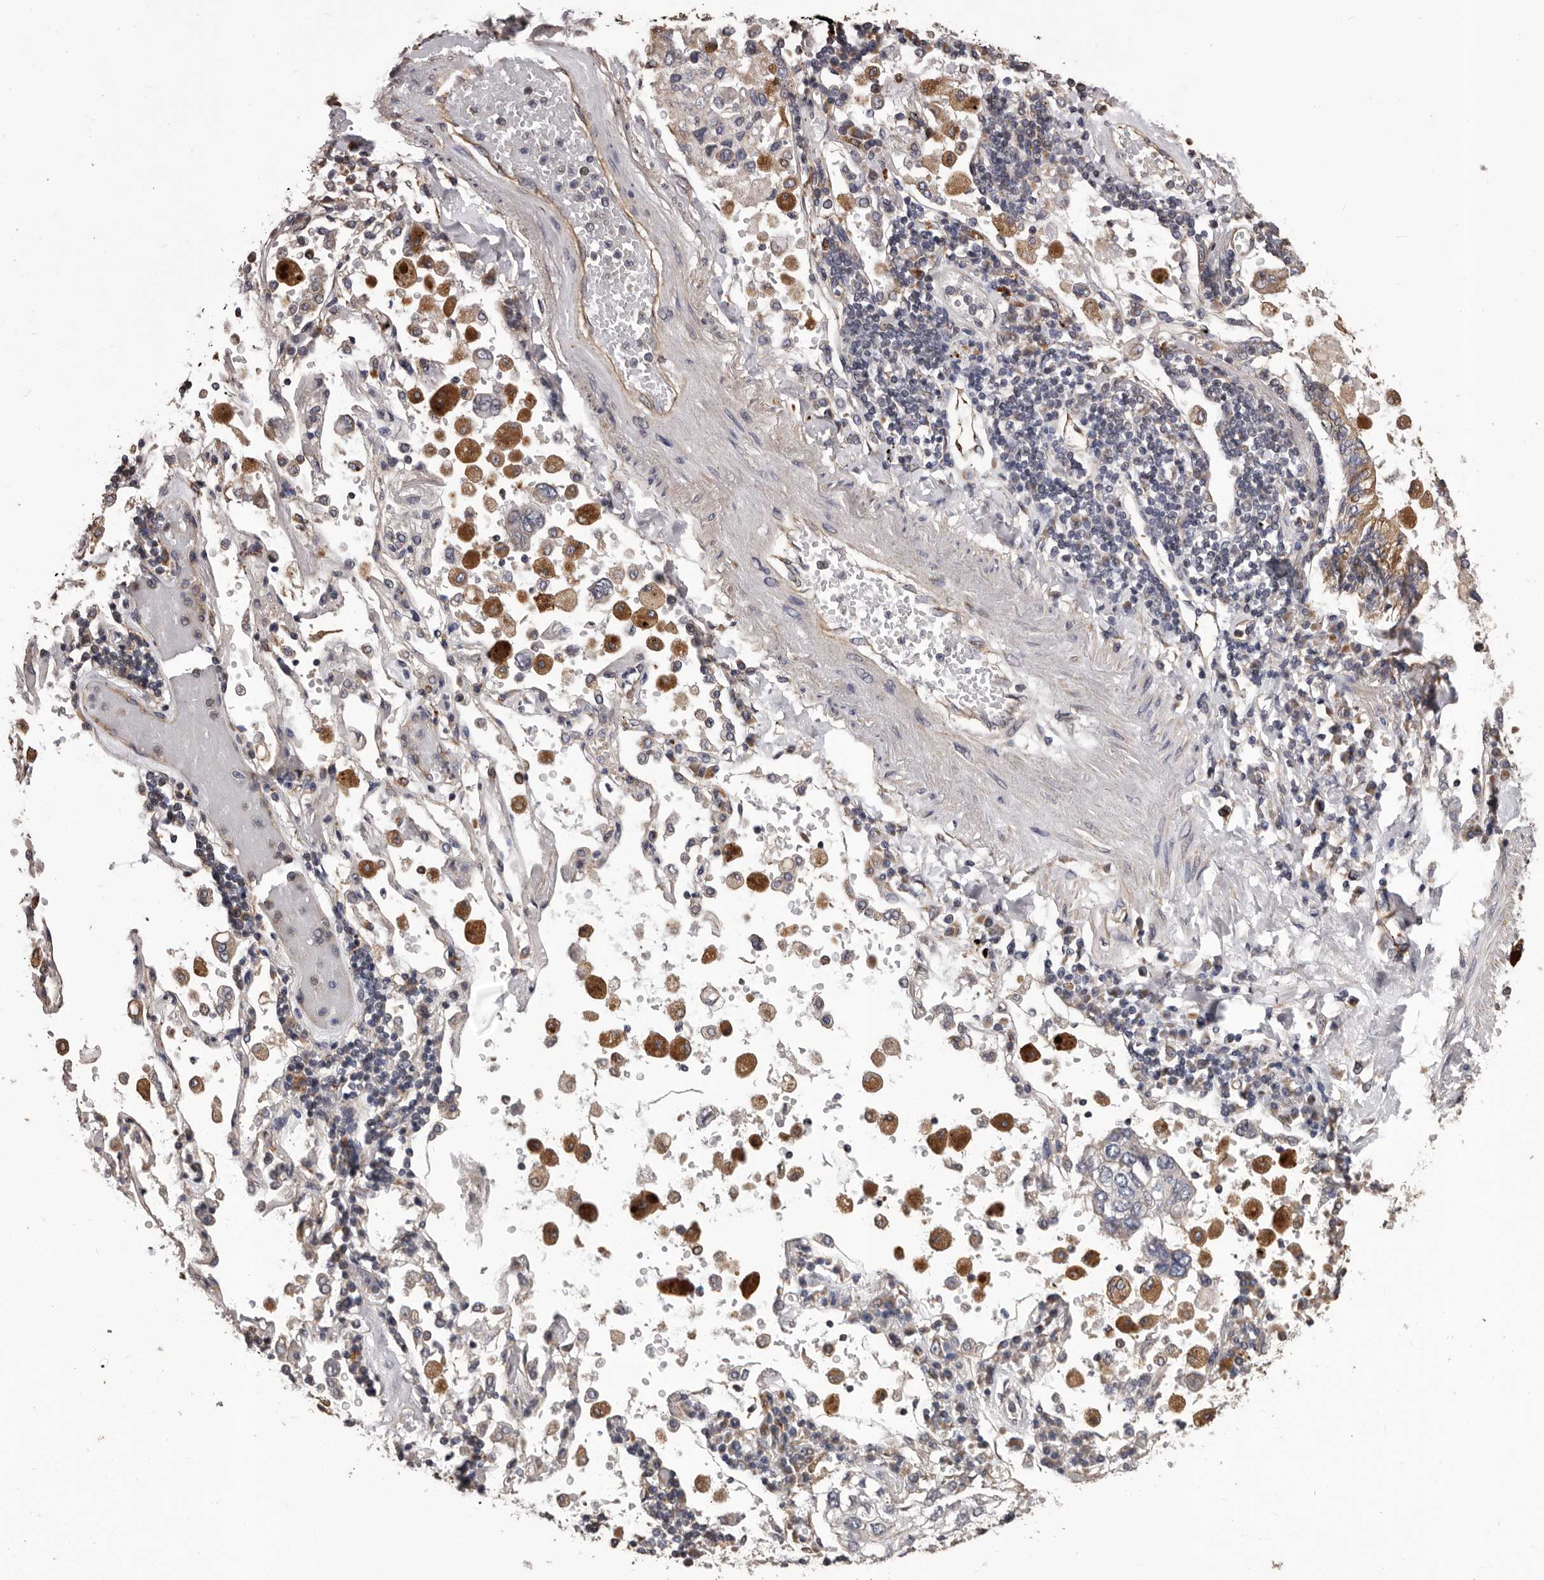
{"staining": {"intensity": "negative", "quantity": "none", "location": "none"}, "tissue": "lung cancer", "cell_type": "Tumor cells", "image_type": "cancer", "snomed": [{"axis": "morphology", "description": "Adenocarcinoma, NOS"}, {"axis": "topography", "description": "Lung"}], "caption": "Image shows no significant protein positivity in tumor cells of lung cancer (adenocarcinoma).", "gene": "CEP104", "patient": {"sex": "male", "age": 63}}